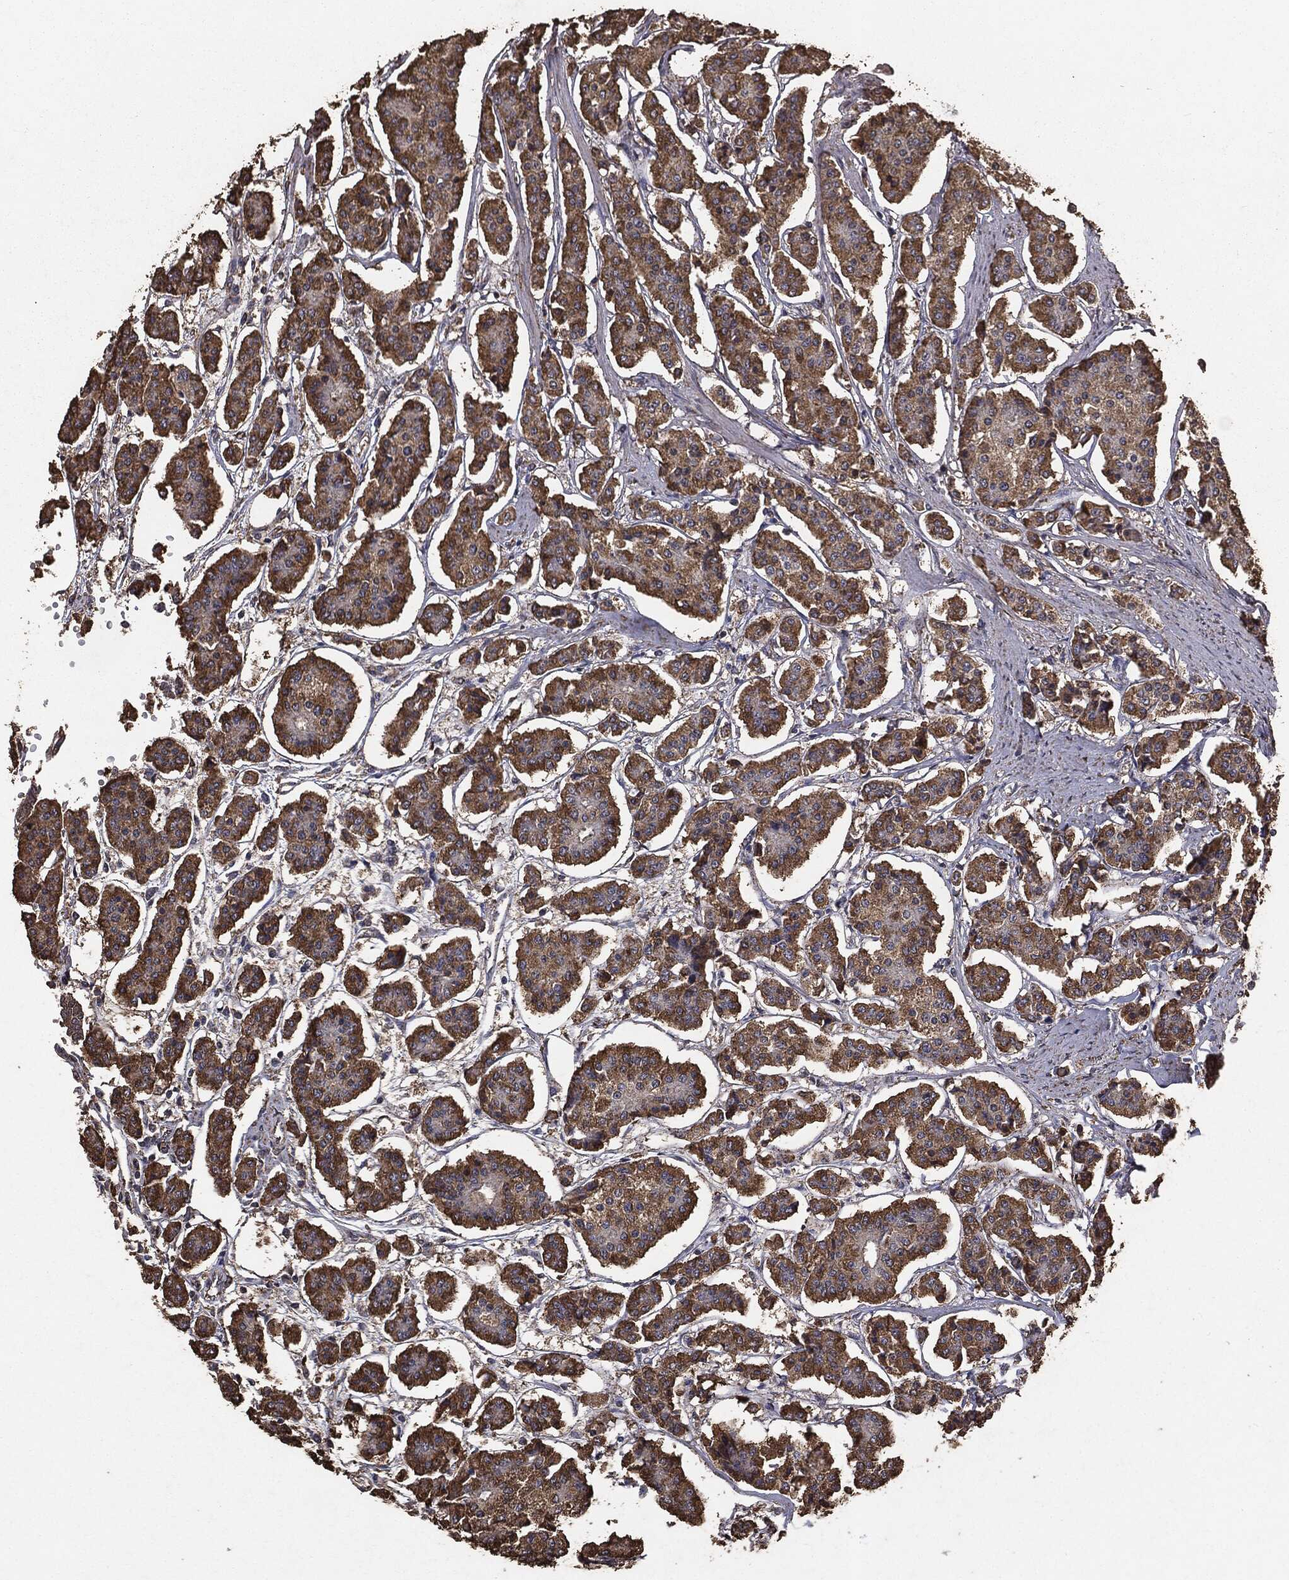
{"staining": {"intensity": "moderate", "quantity": ">75%", "location": "cytoplasmic/membranous"}, "tissue": "carcinoid", "cell_type": "Tumor cells", "image_type": "cancer", "snomed": [{"axis": "morphology", "description": "Carcinoid, malignant, NOS"}, {"axis": "topography", "description": "Small intestine"}], "caption": "Tumor cells display medium levels of moderate cytoplasmic/membranous staining in approximately >75% of cells in malignant carcinoid.", "gene": "MTOR", "patient": {"sex": "female", "age": 65}}